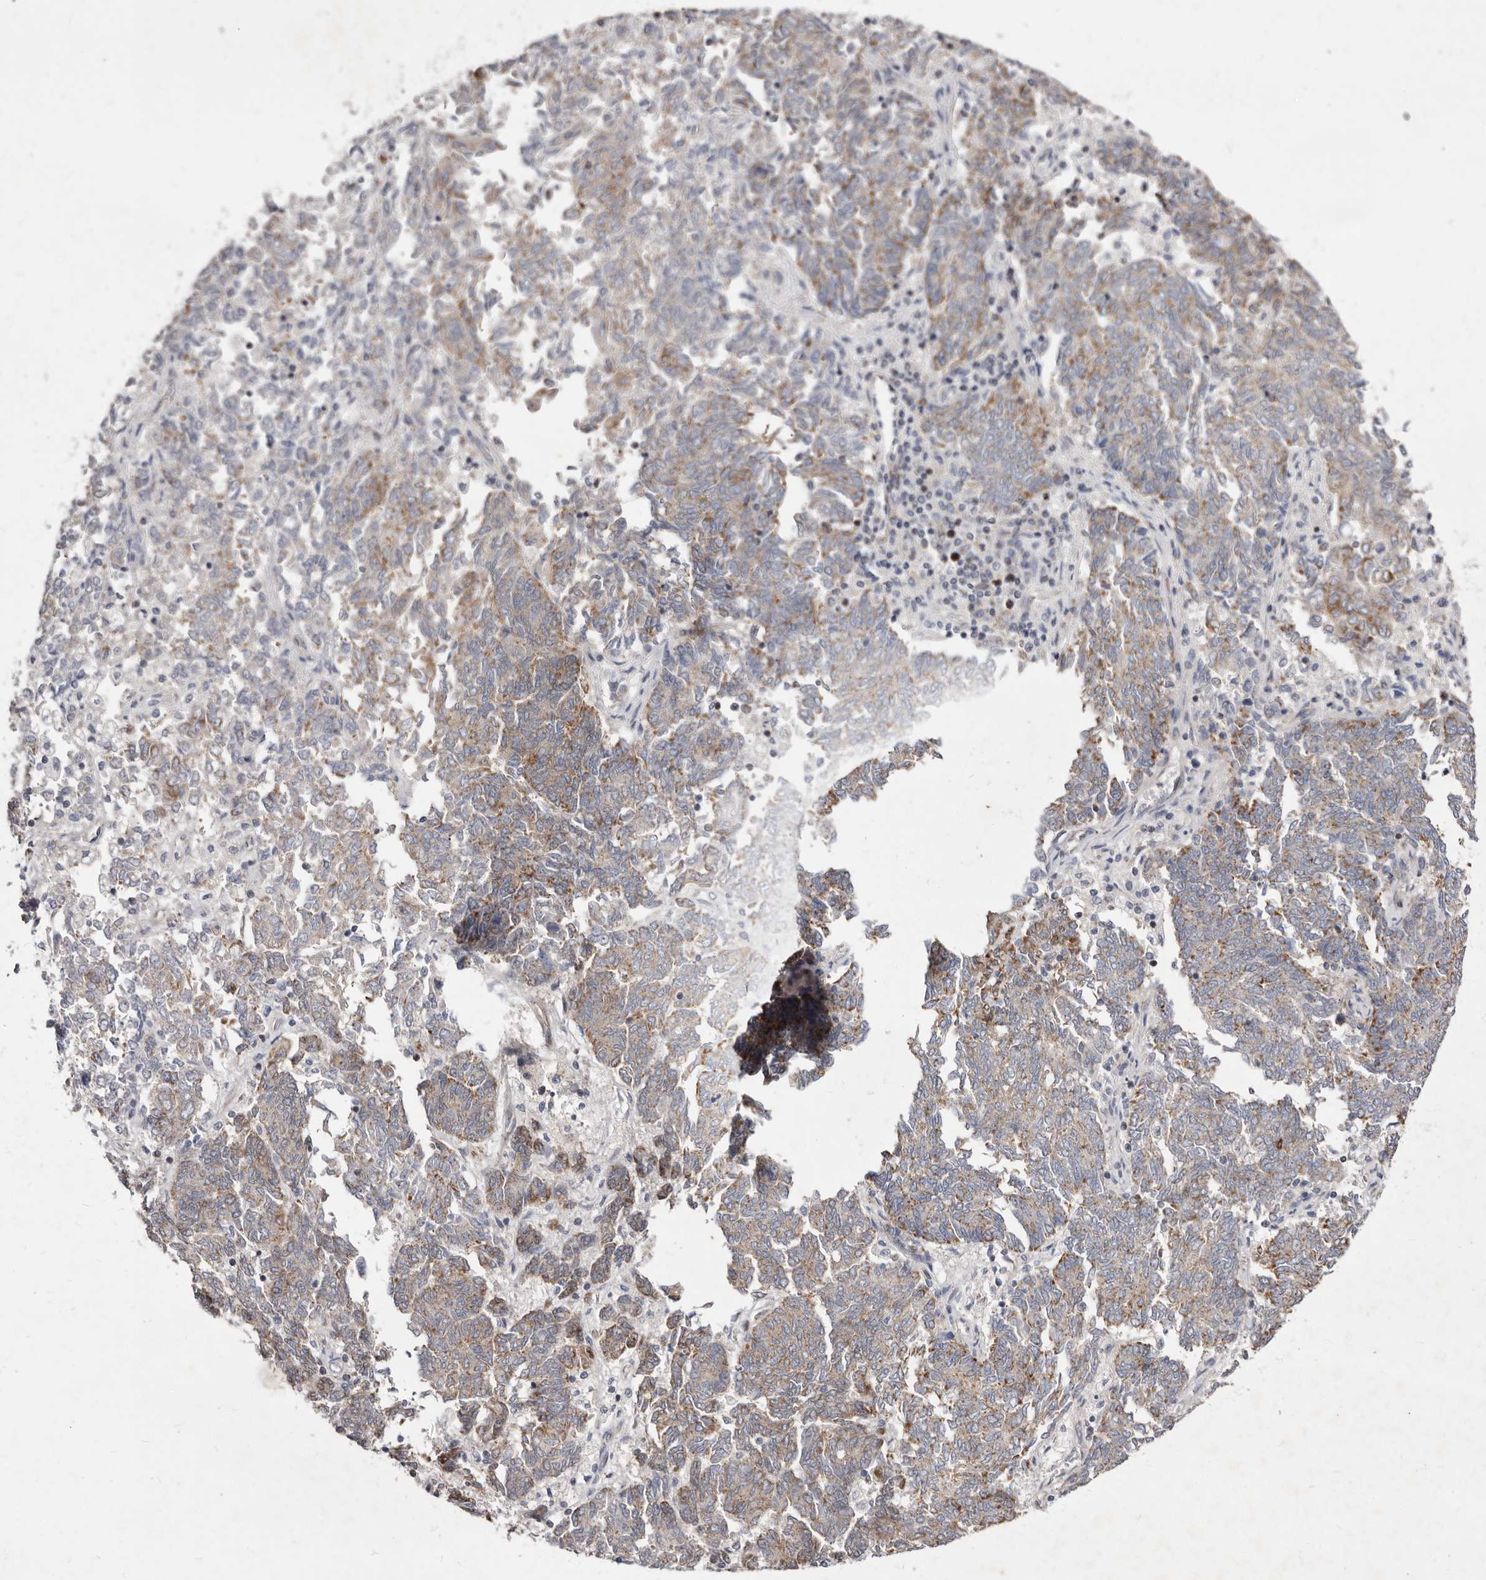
{"staining": {"intensity": "moderate", "quantity": ">75%", "location": "cytoplasmic/membranous"}, "tissue": "endometrial cancer", "cell_type": "Tumor cells", "image_type": "cancer", "snomed": [{"axis": "morphology", "description": "Adenocarcinoma, NOS"}, {"axis": "topography", "description": "Endometrium"}], "caption": "Human endometrial cancer (adenocarcinoma) stained with a protein marker demonstrates moderate staining in tumor cells.", "gene": "TIMM17B", "patient": {"sex": "female", "age": 80}}